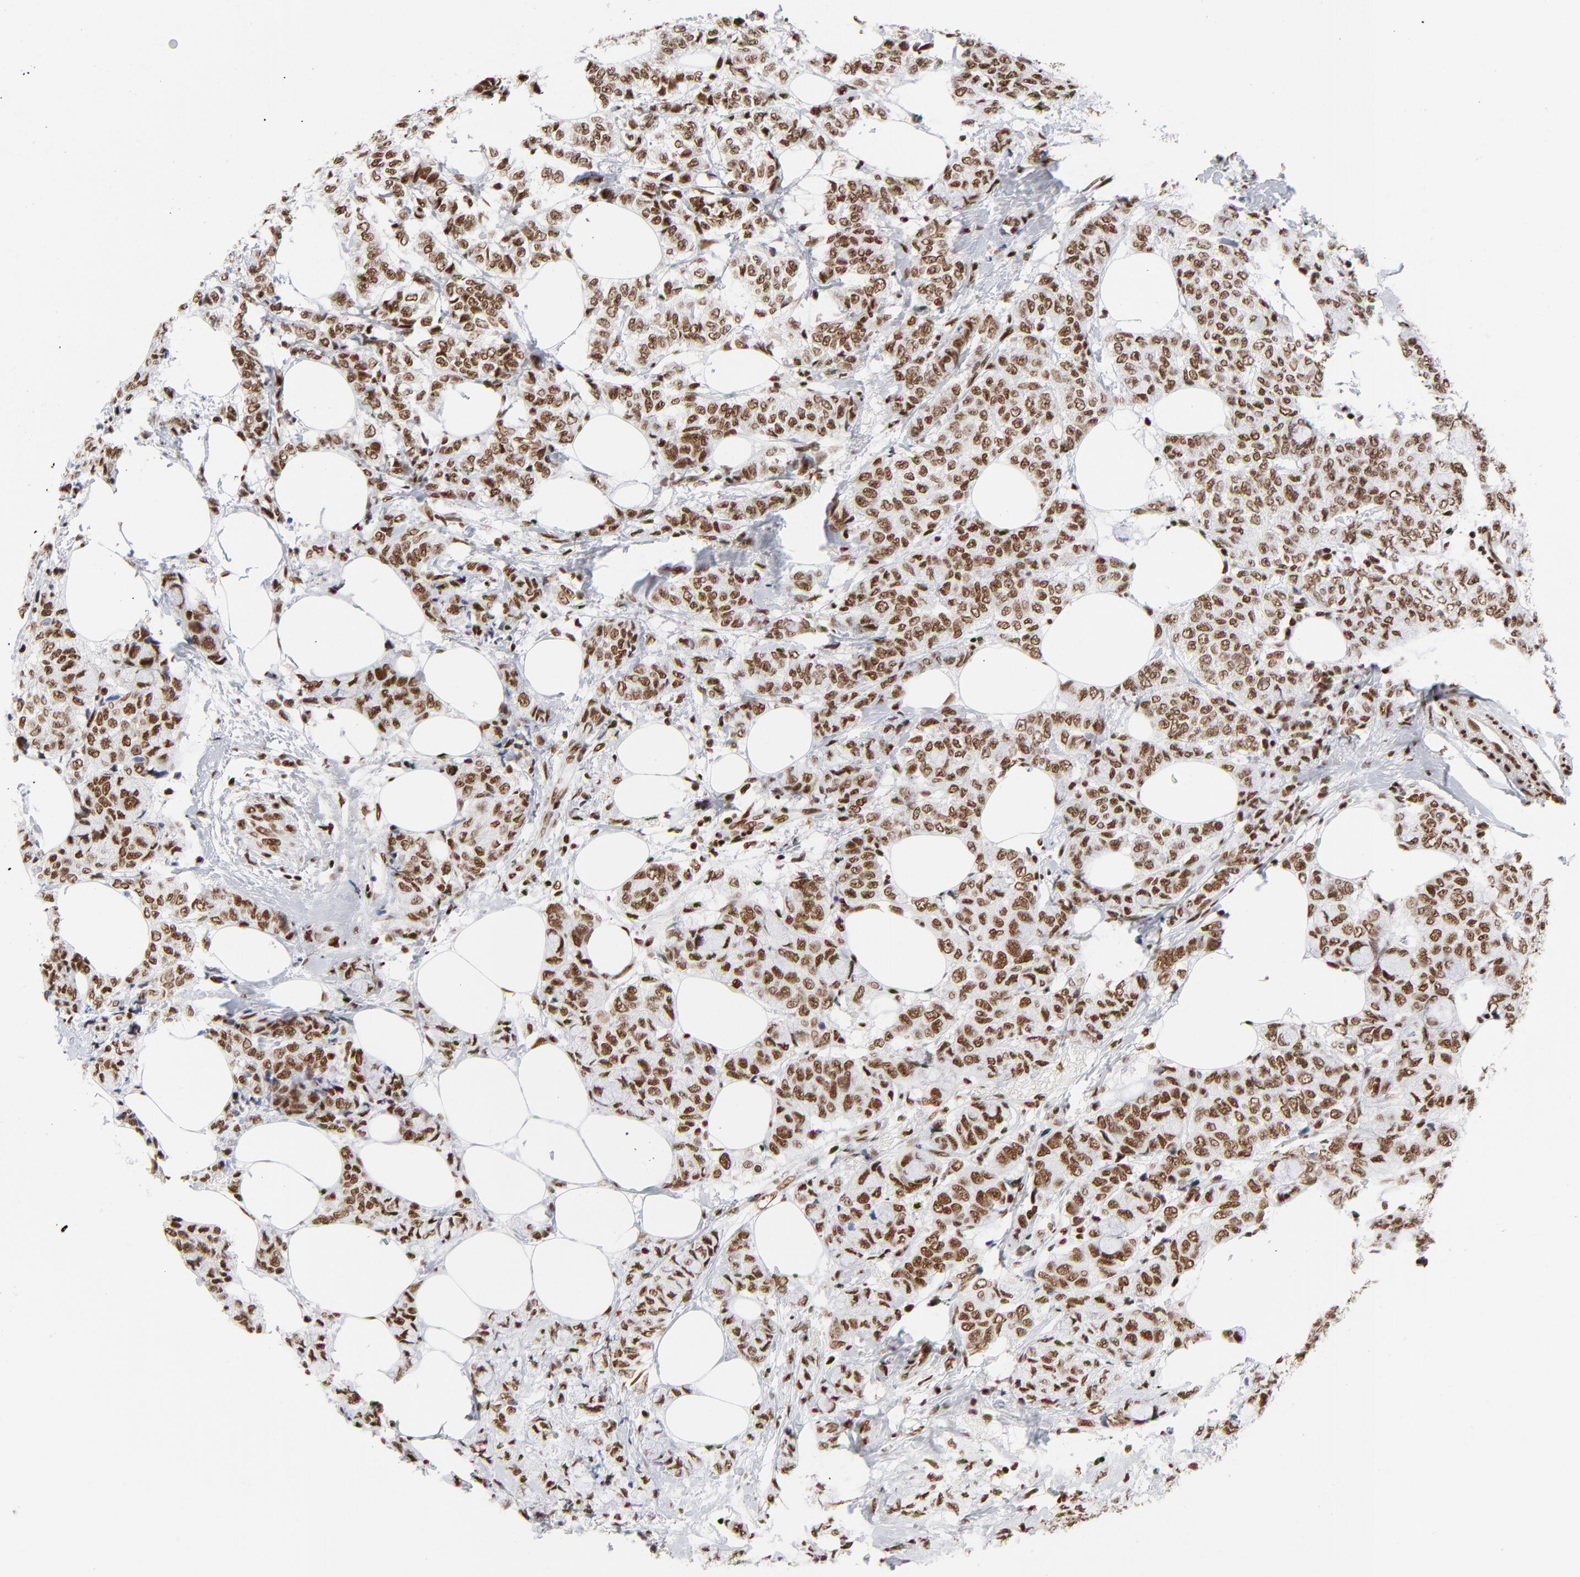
{"staining": {"intensity": "strong", "quantity": ">75%", "location": "nuclear"}, "tissue": "breast cancer", "cell_type": "Tumor cells", "image_type": "cancer", "snomed": [{"axis": "morphology", "description": "Lobular carcinoma"}, {"axis": "topography", "description": "Breast"}], "caption": "Protein staining displays strong nuclear staining in approximately >75% of tumor cells in breast cancer (lobular carcinoma).", "gene": "CREB1", "patient": {"sex": "female", "age": 60}}